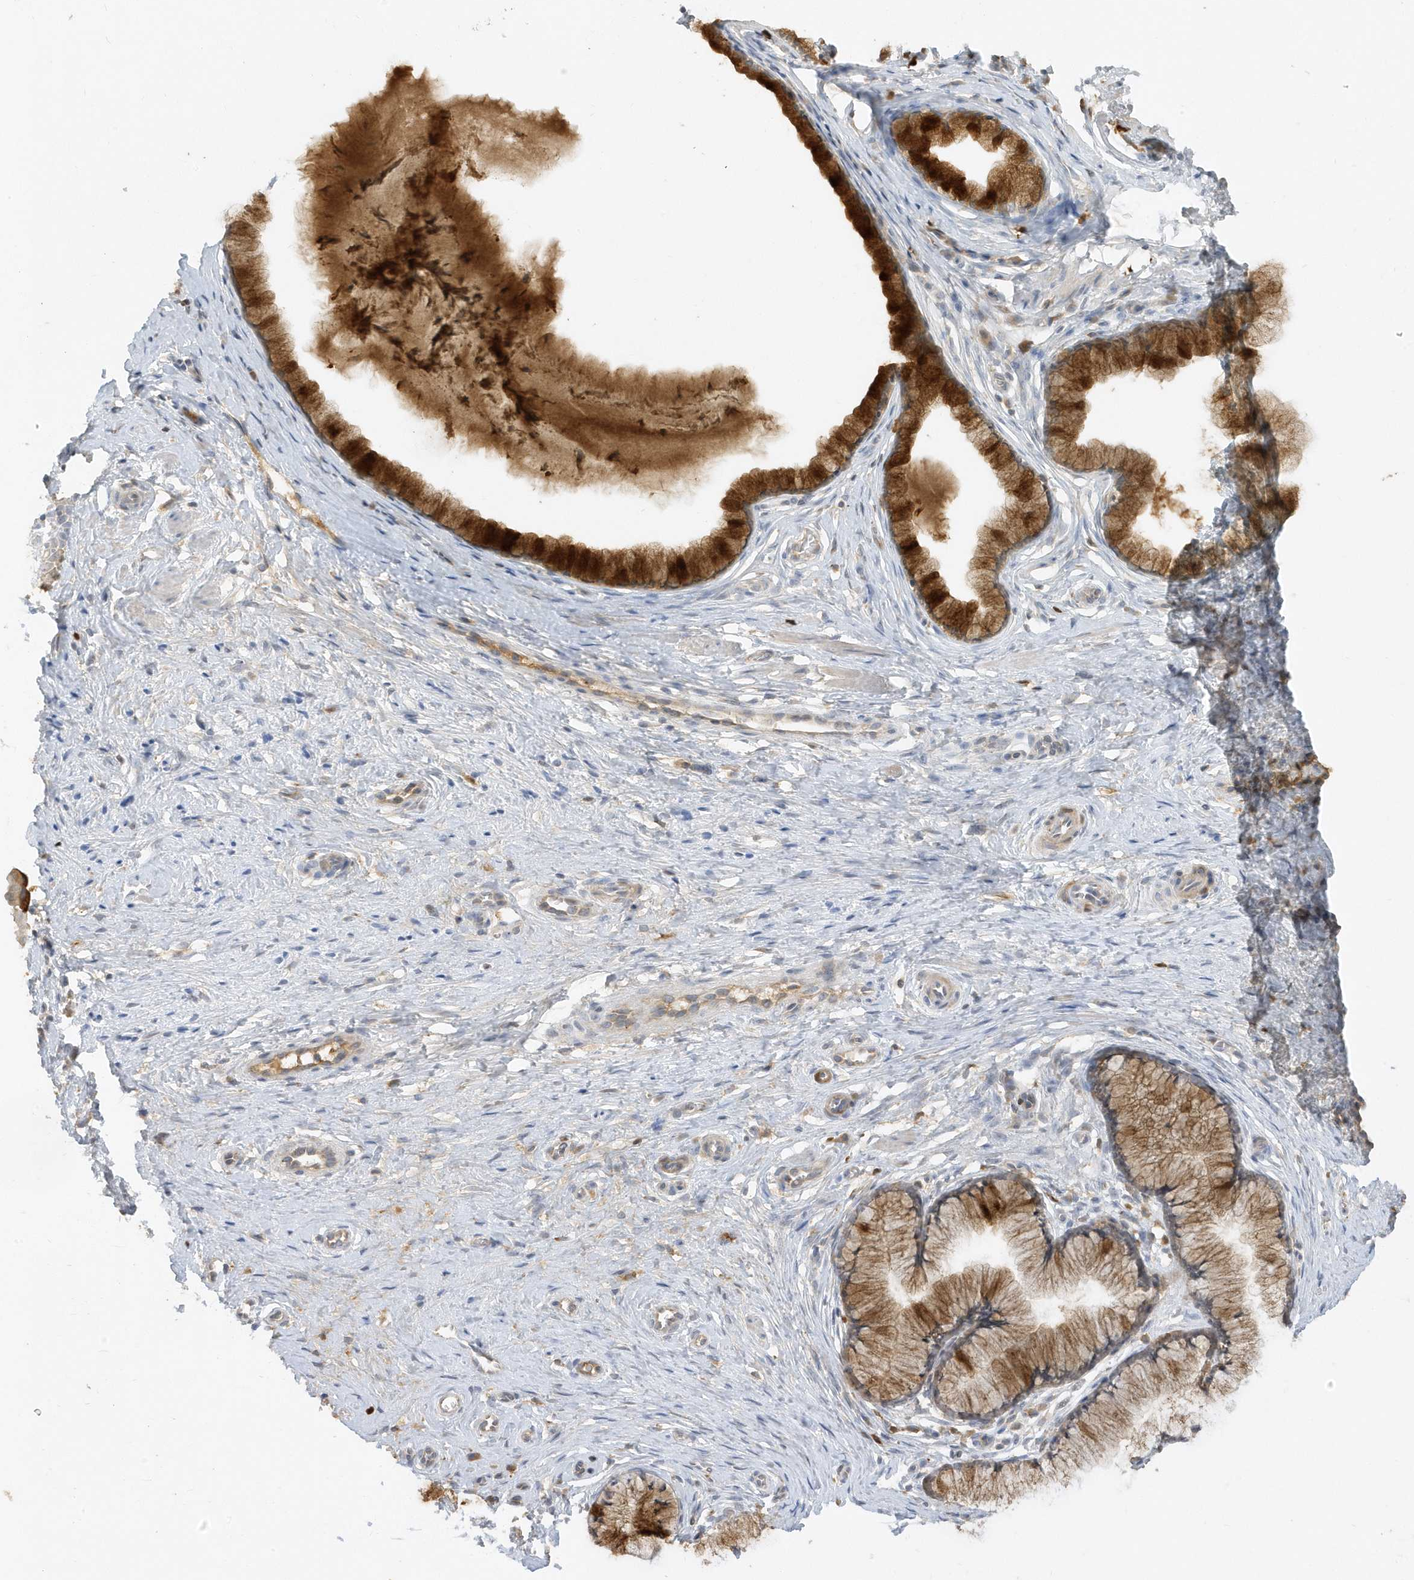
{"staining": {"intensity": "strong", "quantity": ">75%", "location": "cytoplasmic/membranous"}, "tissue": "cervix", "cell_type": "Glandular cells", "image_type": "normal", "snomed": [{"axis": "morphology", "description": "Normal tissue, NOS"}, {"axis": "topography", "description": "Cervix"}], "caption": "The micrograph displays immunohistochemical staining of benign cervix. There is strong cytoplasmic/membranous staining is present in about >75% of glandular cells.", "gene": "DPP9", "patient": {"sex": "female", "age": 36}}